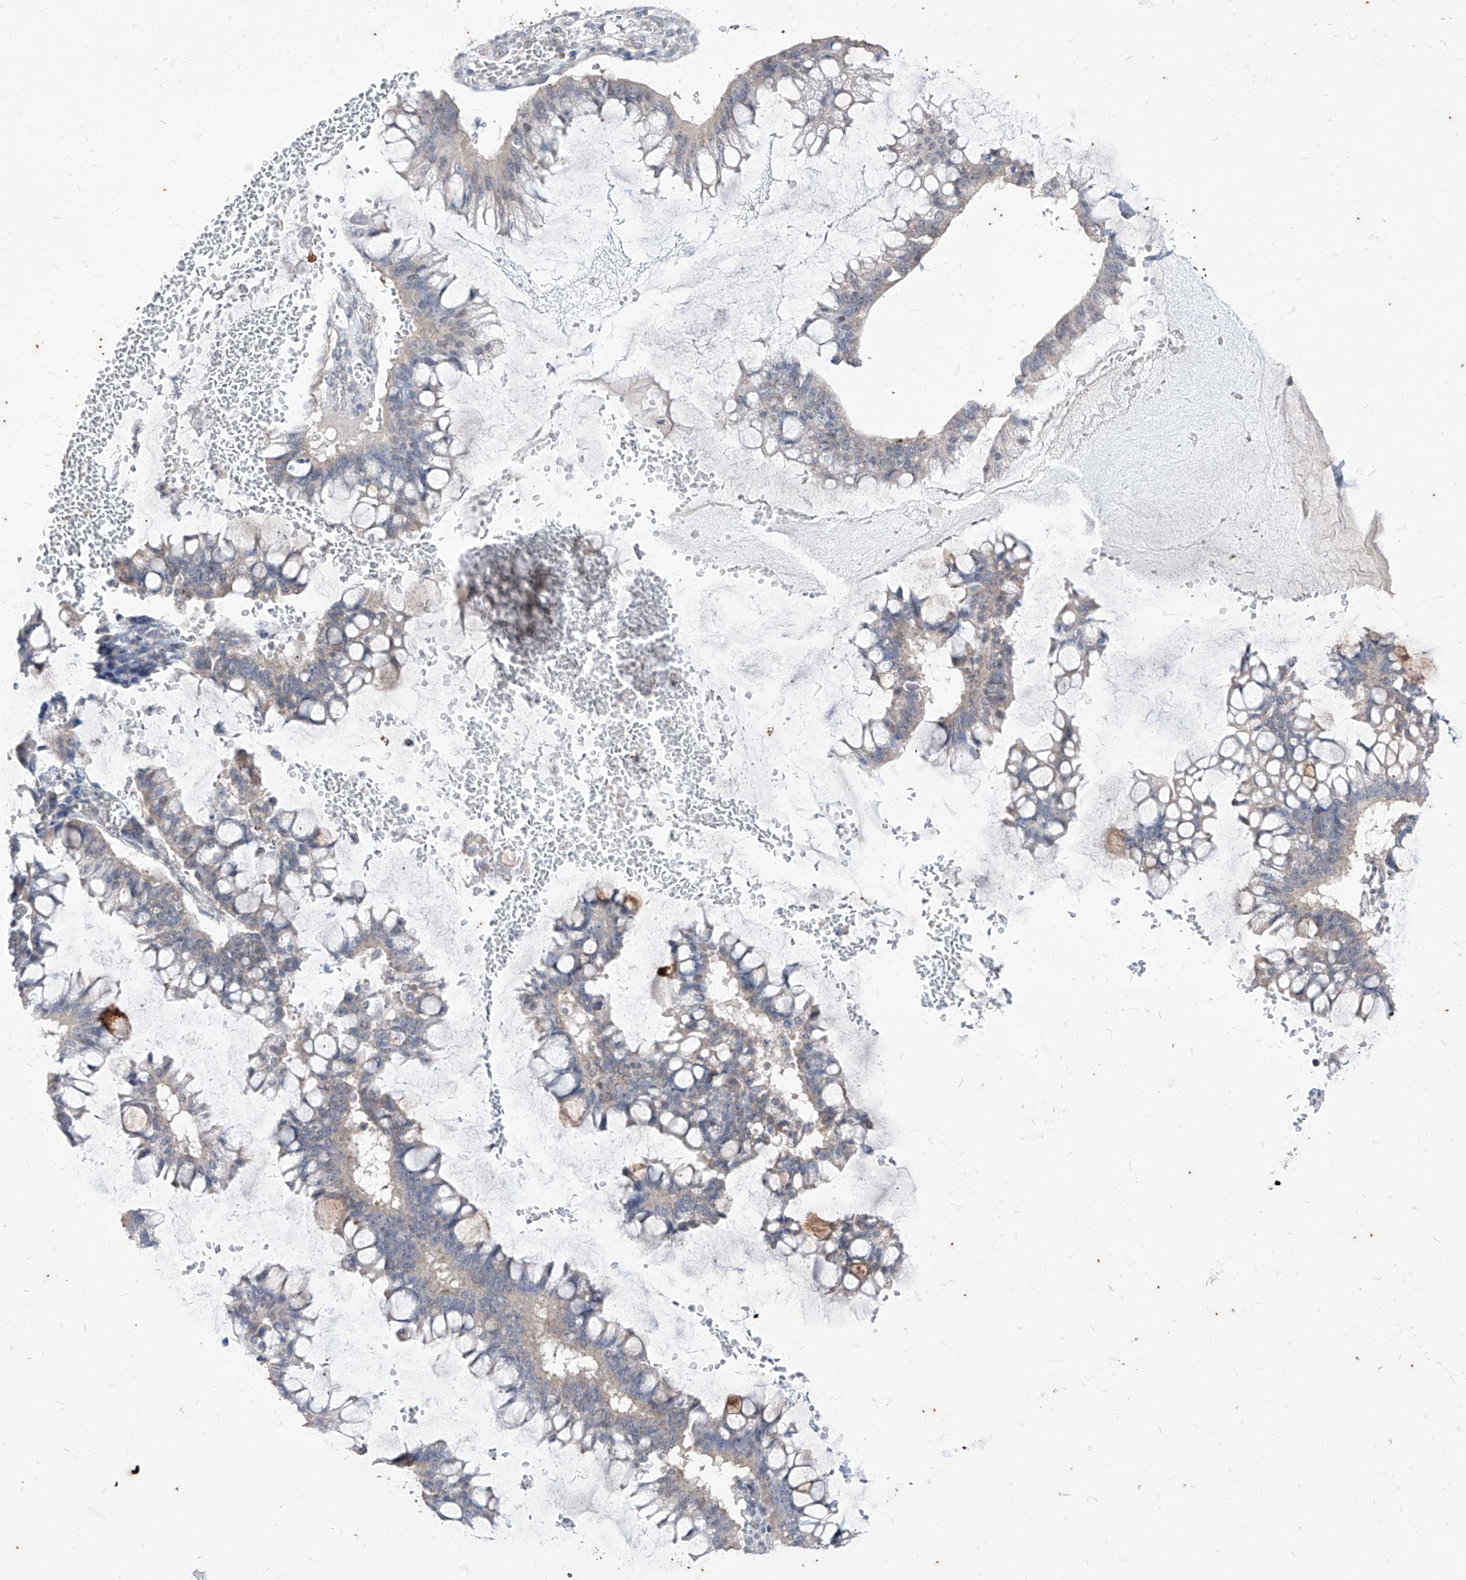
{"staining": {"intensity": "moderate", "quantity": "<25%", "location": "cytoplasmic/membranous"}, "tissue": "ovarian cancer", "cell_type": "Tumor cells", "image_type": "cancer", "snomed": [{"axis": "morphology", "description": "Cystadenocarcinoma, mucinous, NOS"}, {"axis": "topography", "description": "Ovary"}], "caption": "IHC of human mucinous cystadenocarcinoma (ovarian) demonstrates low levels of moderate cytoplasmic/membranous positivity in about <25% of tumor cells. (Stains: DAB in brown, nuclei in blue, Microscopy: brightfield microscopy at high magnification).", "gene": "PHF20L1", "patient": {"sex": "female", "age": 73}}